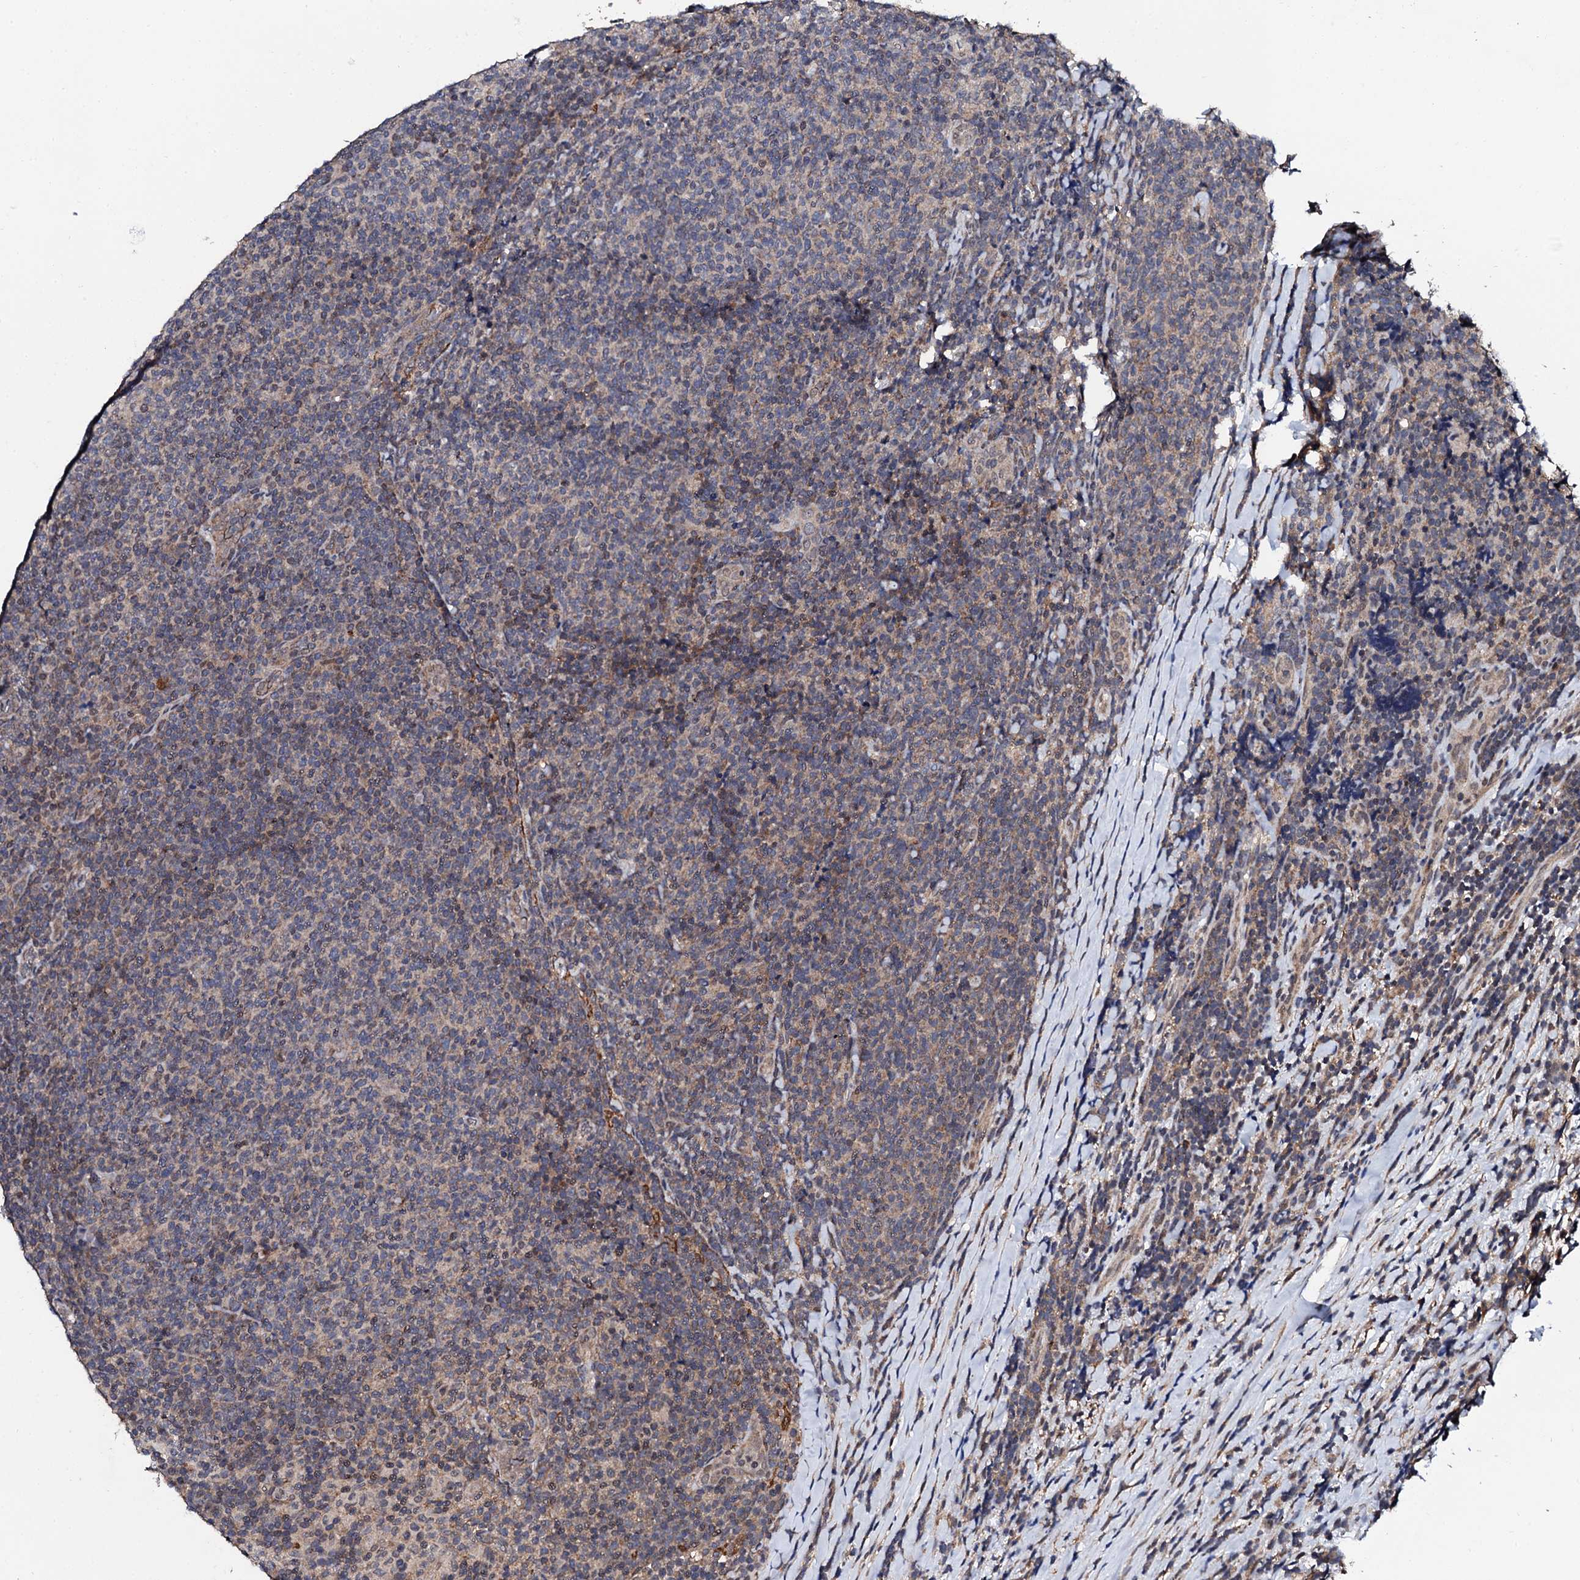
{"staining": {"intensity": "weak", "quantity": "<25%", "location": "cytoplasmic/membranous"}, "tissue": "lymphoma", "cell_type": "Tumor cells", "image_type": "cancer", "snomed": [{"axis": "morphology", "description": "Malignant lymphoma, non-Hodgkin's type, Low grade"}, {"axis": "topography", "description": "Lymph node"}], "caption": "Immunohistochemical staining of human low-grade malignant lymphoma, non-Hodgkin's type reveals no significant positivity in tumor cells.", "gene": "EDC3", "patient": {"sex": "male", "age": 66}}